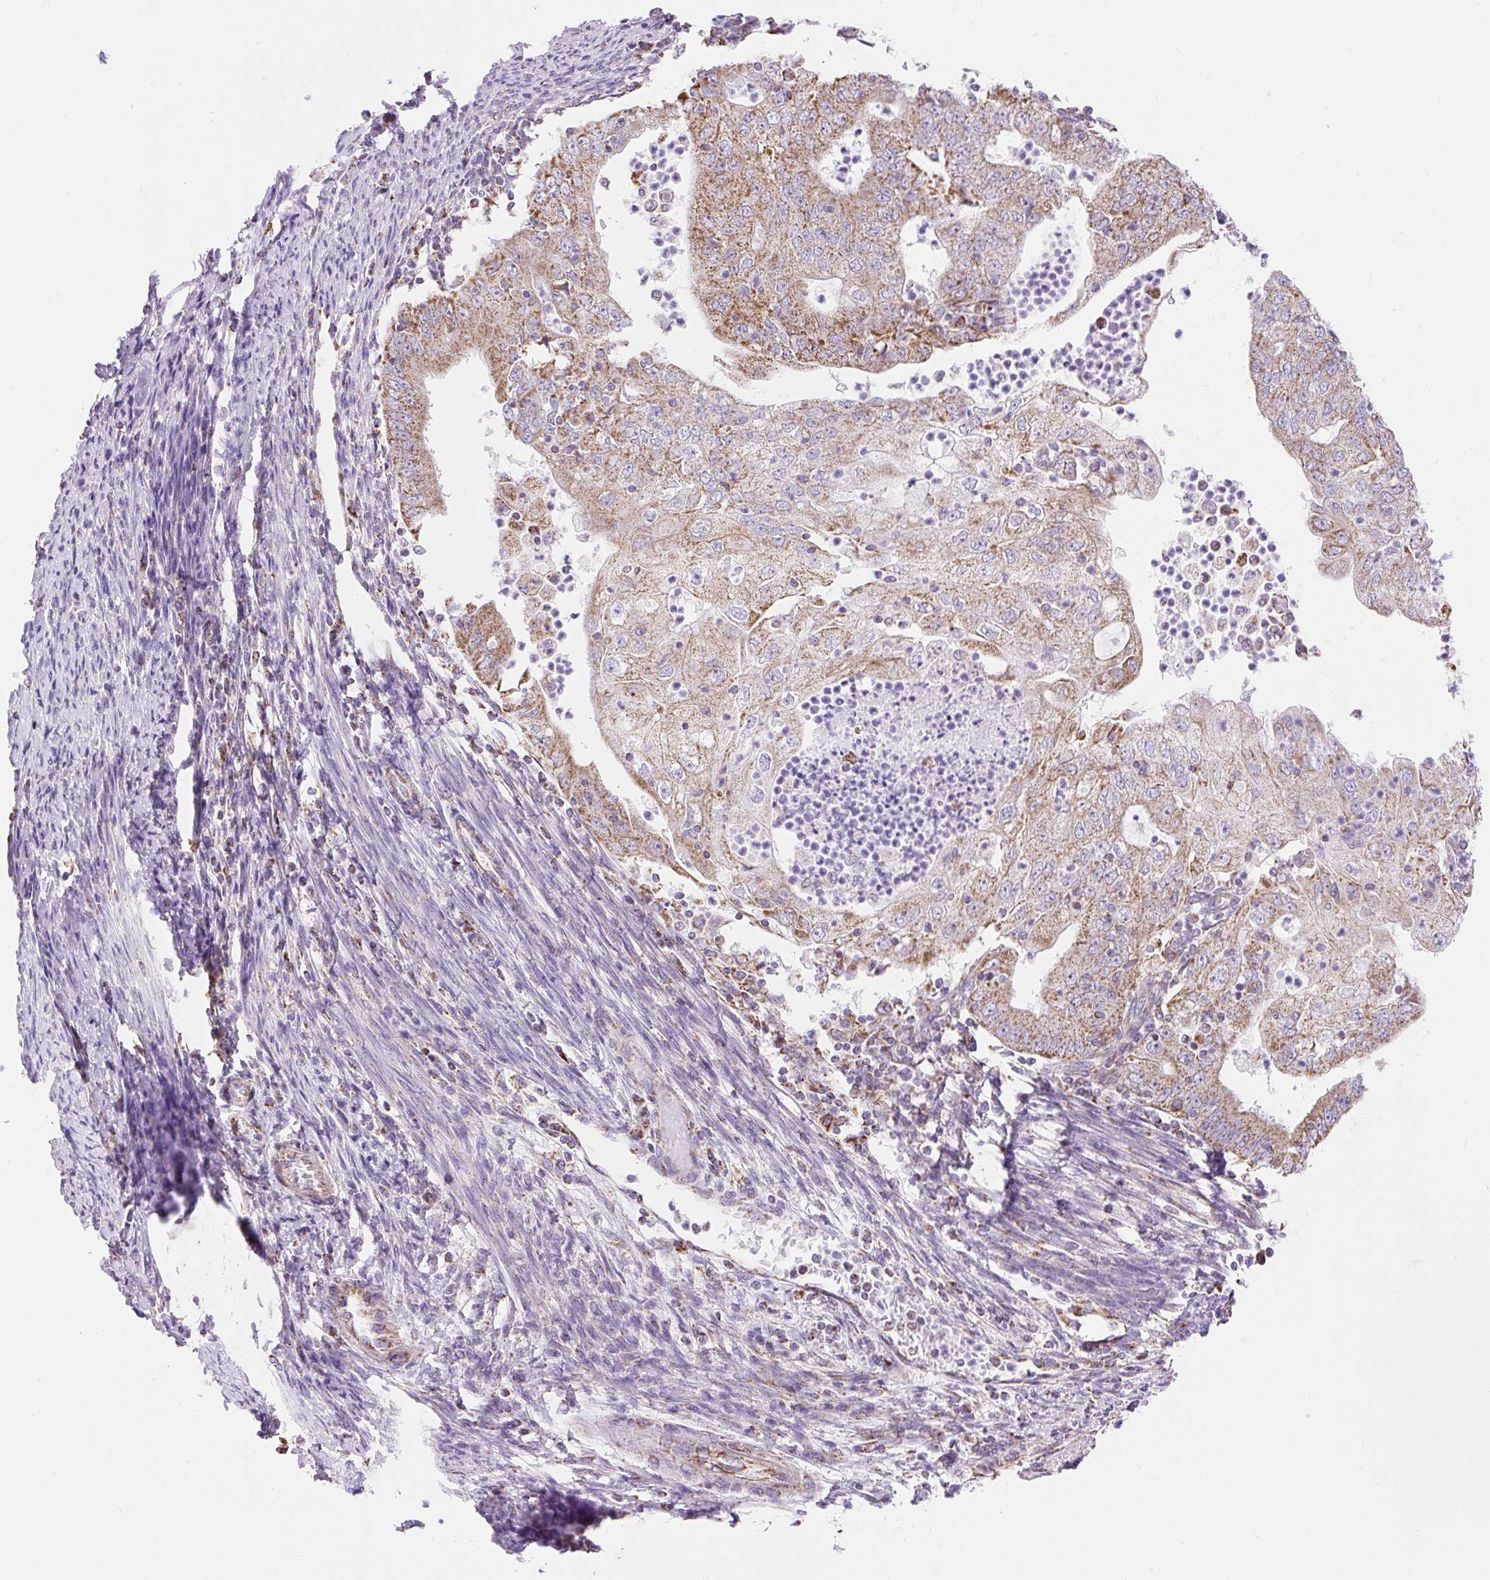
{"staining": {"intensity": "moderate", "quantity": ">75%", "location": "cytoplasmic/membranous"}, "tissue": "endometrial cancer", "cell_type": "Tumor cells", "image_type": "cancer", "snomed": [{"axis": "morphology", "description": "Adenocarcinoma, NOS"}, {"axis": "topography", "description": "Endometrium"}], "caption": "Endometrial cancer tissue displays moderate cytoplasmic/membranous staining in about >75% of tumor cells, visualized by immunohistochemistry.", "gene": "DAAM2", "patient": {"sex": "female", "age": 70}}